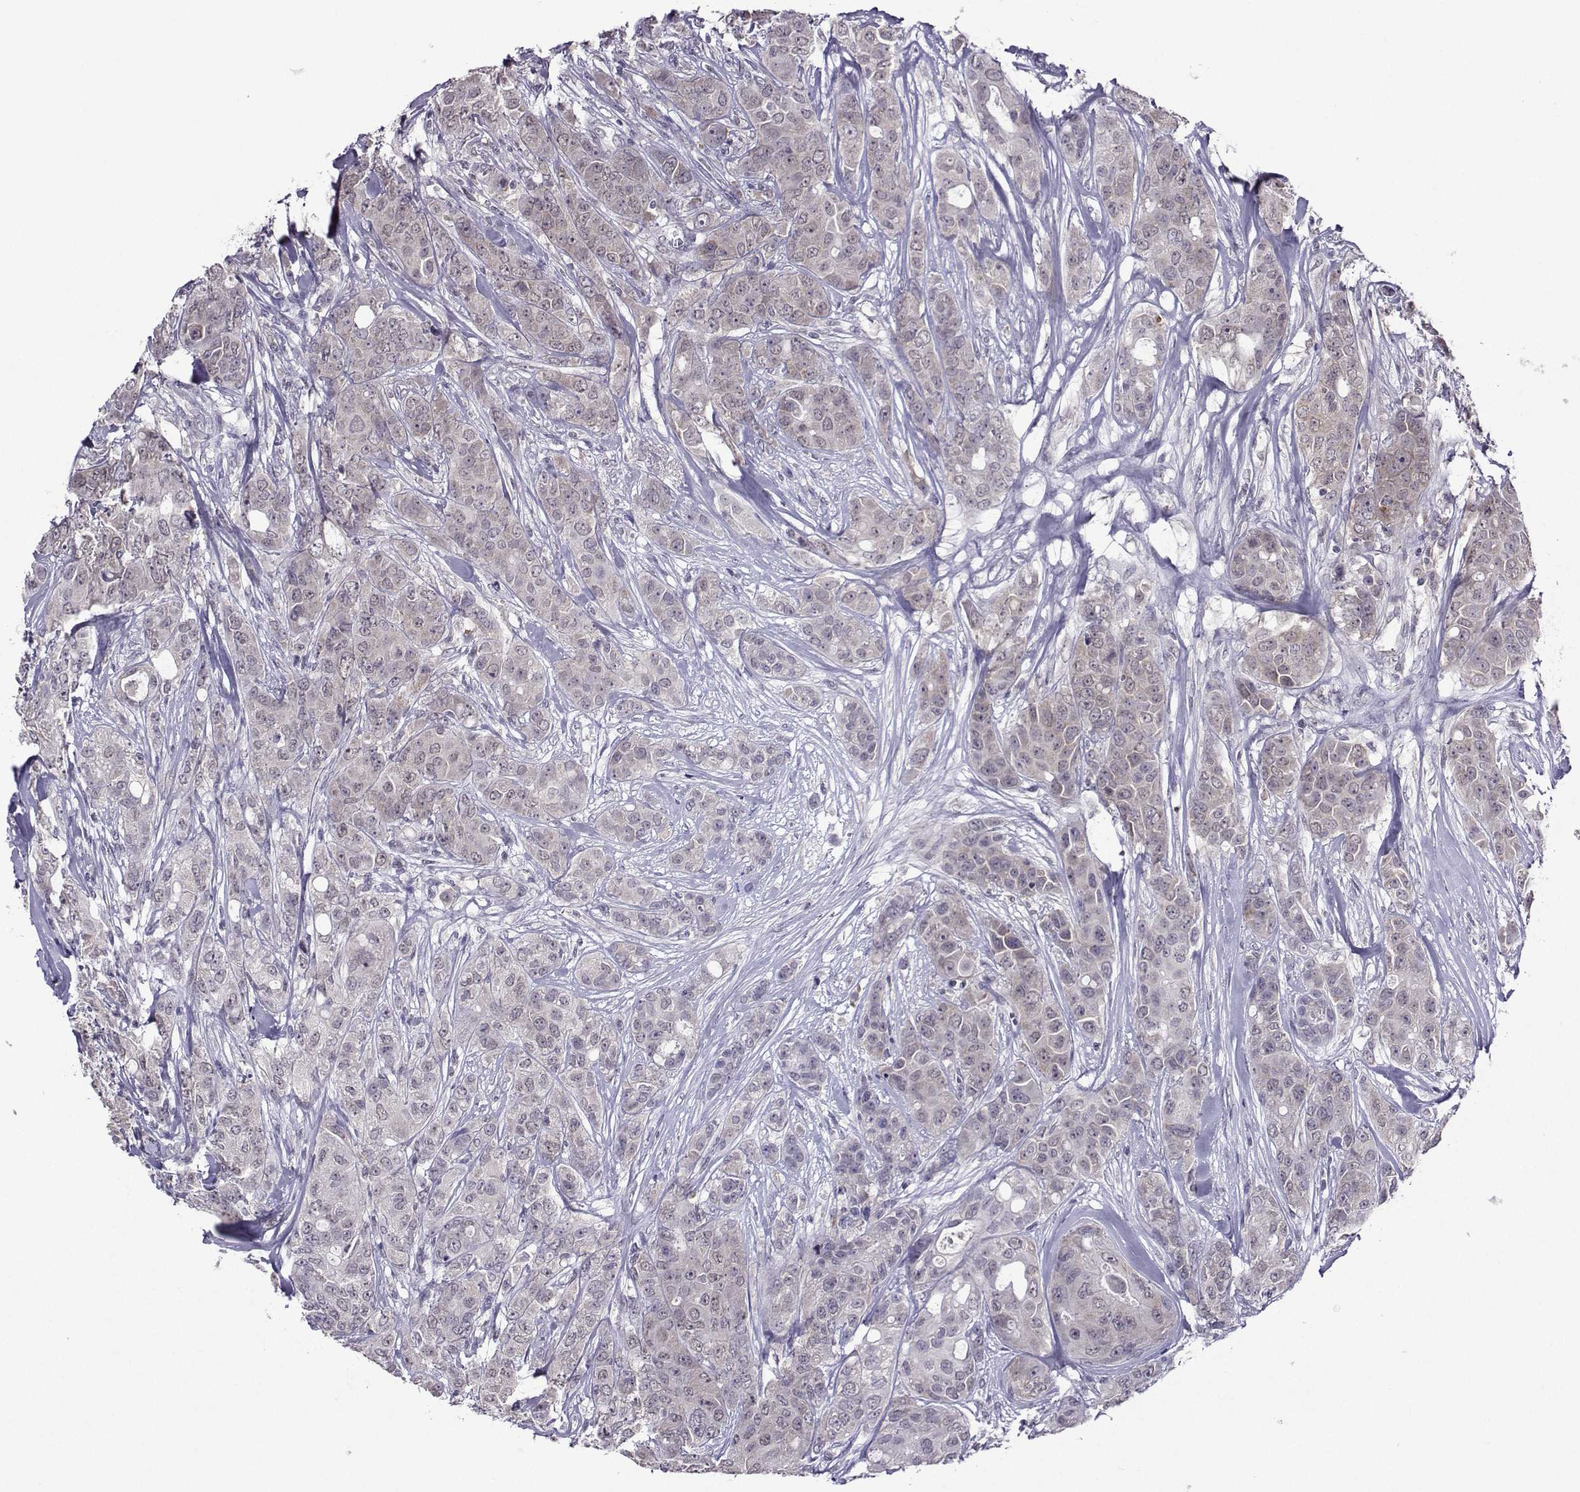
{"staining": {"intensity": "weak", "quantity": "25%-75%", "location": "cytoplasmic/membranous"}, "tissue": "breast cancer", "cell_type": "Tumor cells", "image_type": "cancer", "snomed": [{"axis": "morphology", "description": "Duct carcinoma"}, {"axis": "topography", "description": "Breast"}], "caption": "Immunohistochemical staining of human invasive ductal carcinoma (breast) reveals low levels of weak cytoplasmic/membranous protein staining in about 25%-75% of tumor cells.", "gene": "DDX20", "patient": {"sex": "female", "age": 43}}